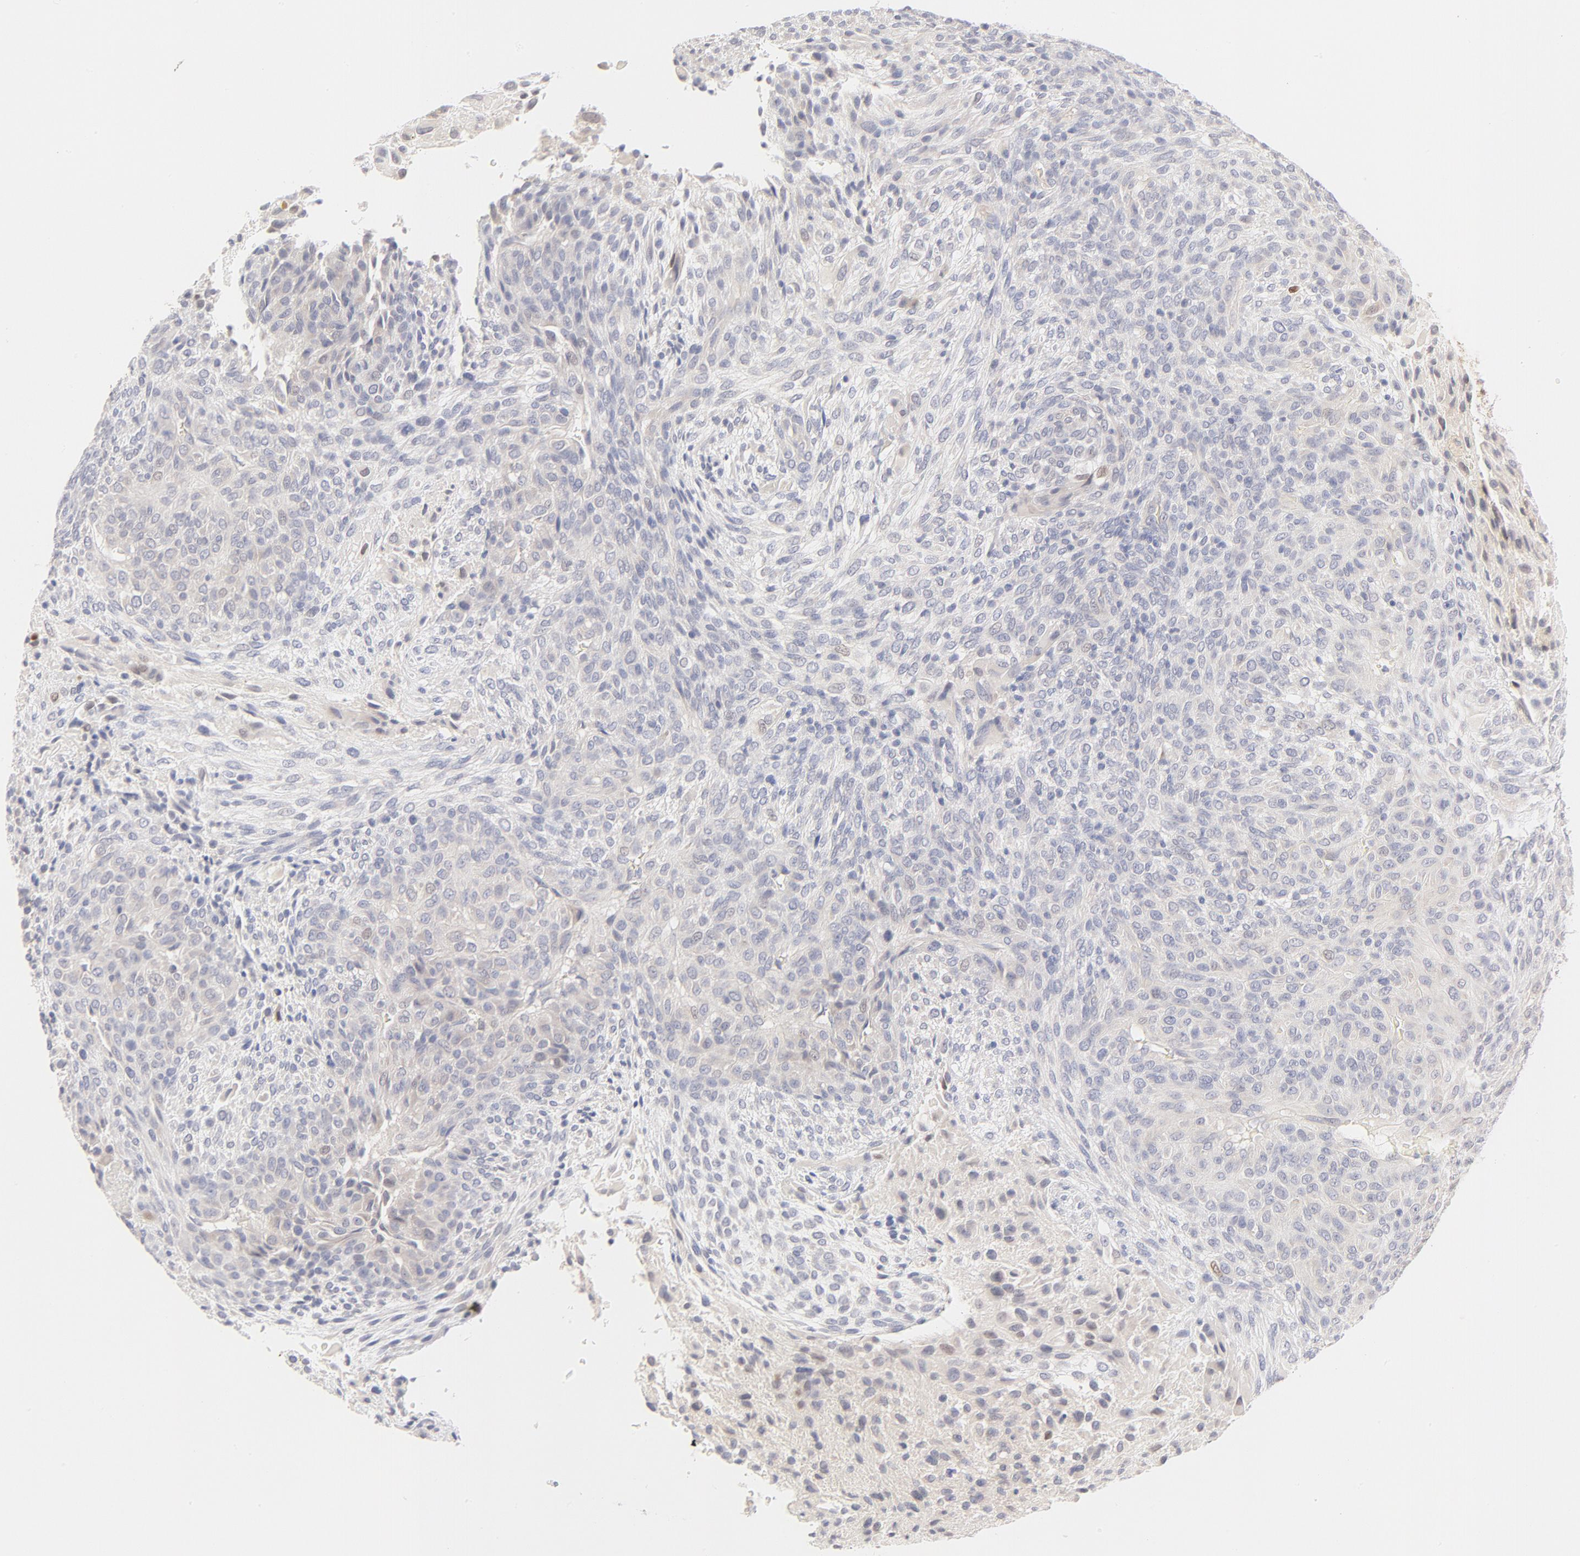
{"staining": {"intensity": "negative", "quantity": "none", "location": "none"}, "tissue": "glioma", "cell_type": "Tumor cells", "image_type": "cancer", "snomed": [{"axis": "morphology", "description": "Glioma, malignant, High grade"}, {"axis": "topography", "description": "Cerebral cortex"}], "caption": "This histopathology image is of high-grade glioma (malignant) stained with IHC to label a protein in brown with the nuclei are counter-stained blue. There is no staining in tumor cells.", "gene": "NKX2-2", "patient": {"sex": "female", "age": 55}}